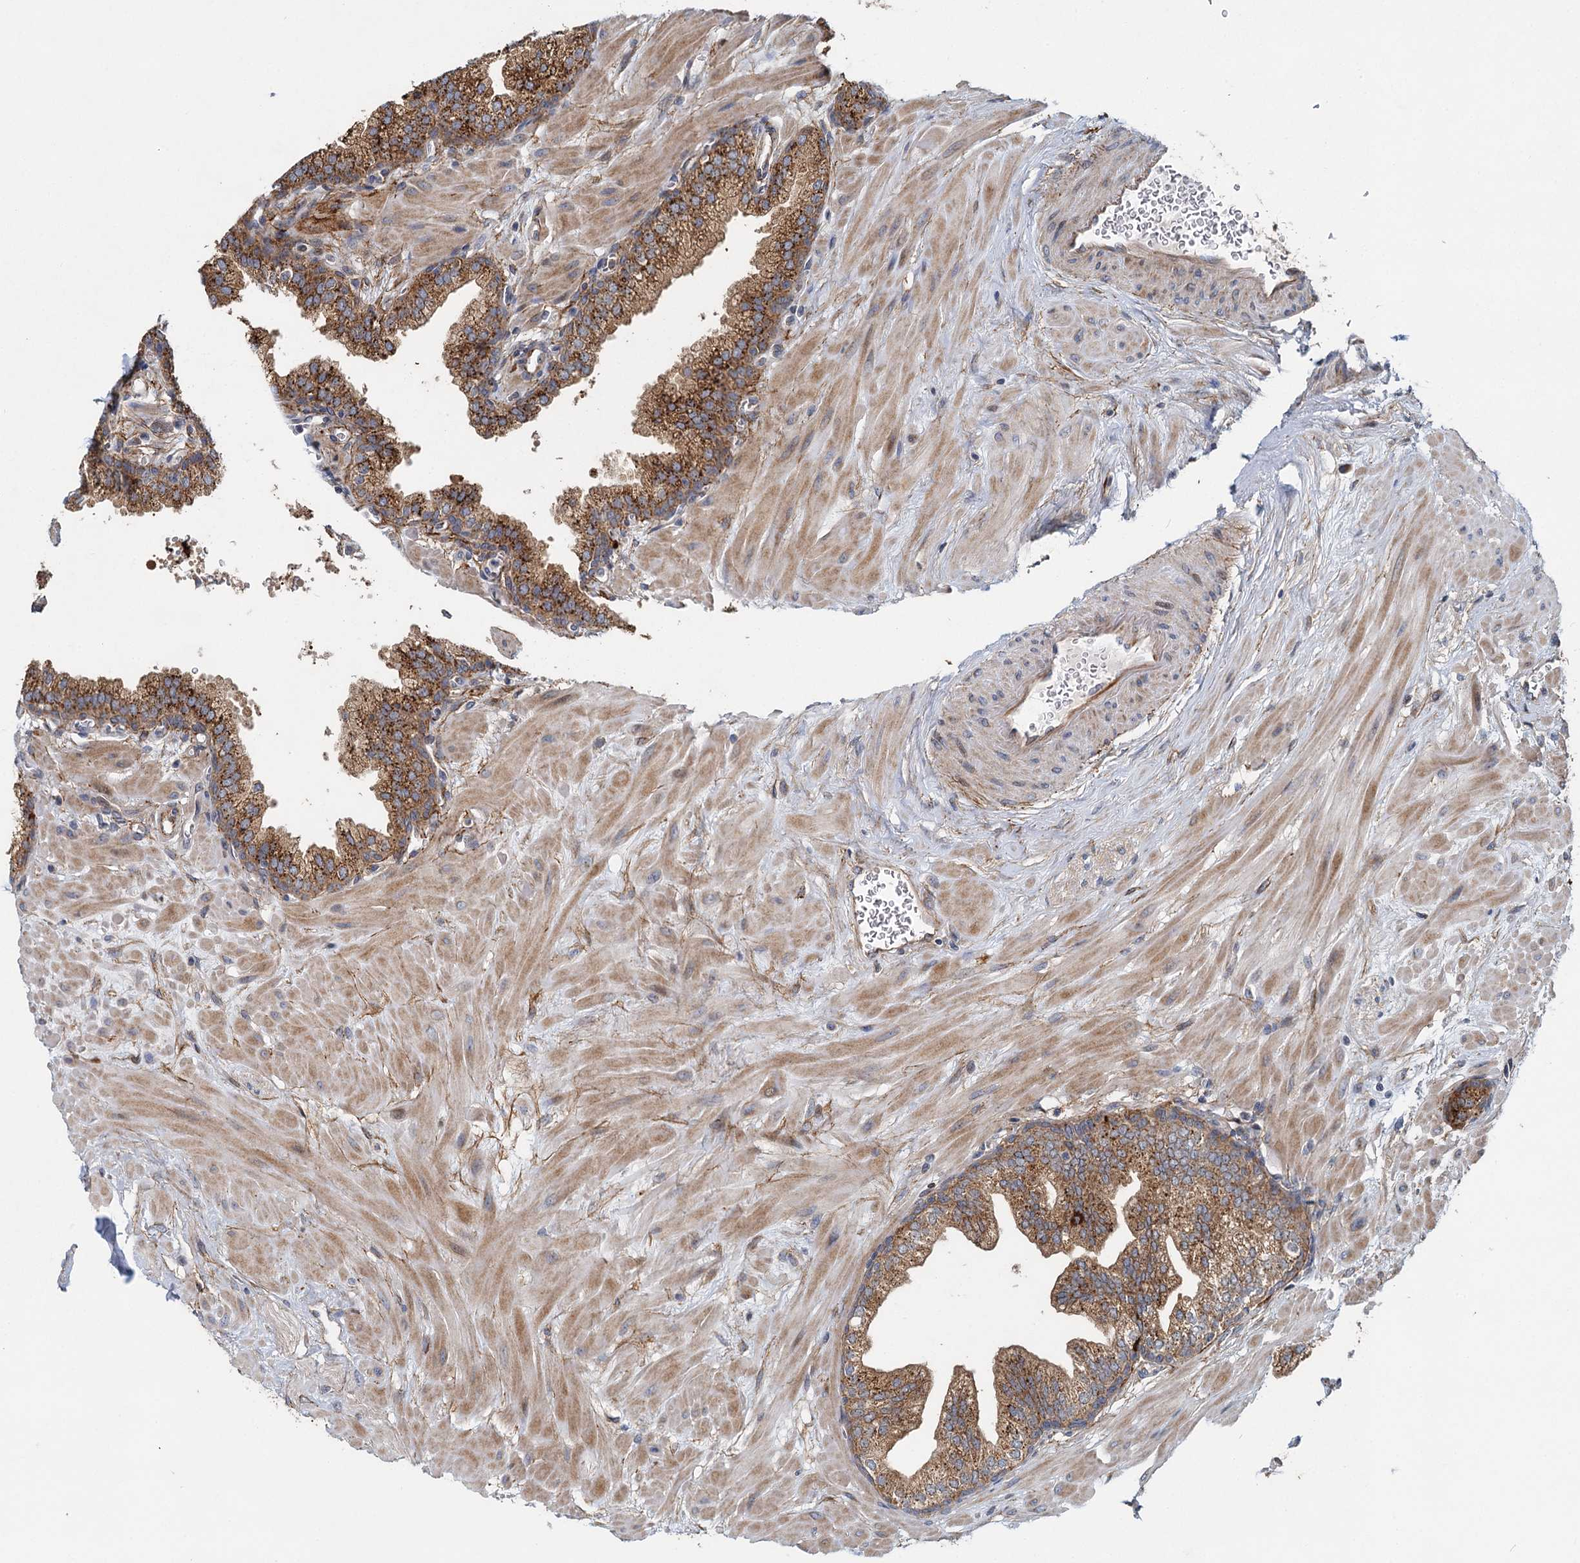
{"staining": {"intensity": "strong", "quantity": ">75%", "location": "cytoplasmic/membranous"}, "tissue": "prostate", "cell_type": "Glandular cells", "image_type": "normal", "snomed": [{"axis": "morphology", "description": "Normal tissue, NOS"}, {"axis": "topography", "description": "Prostate"}], "caption": "This is a micrograph of immunohistochemistry staining of unremarkable prostate, which shows strong positivity in the cytoplasmic/membranous of glandular cells.", "gene": "ADCY2", "patient": {"sex": "male", "age": 60}}